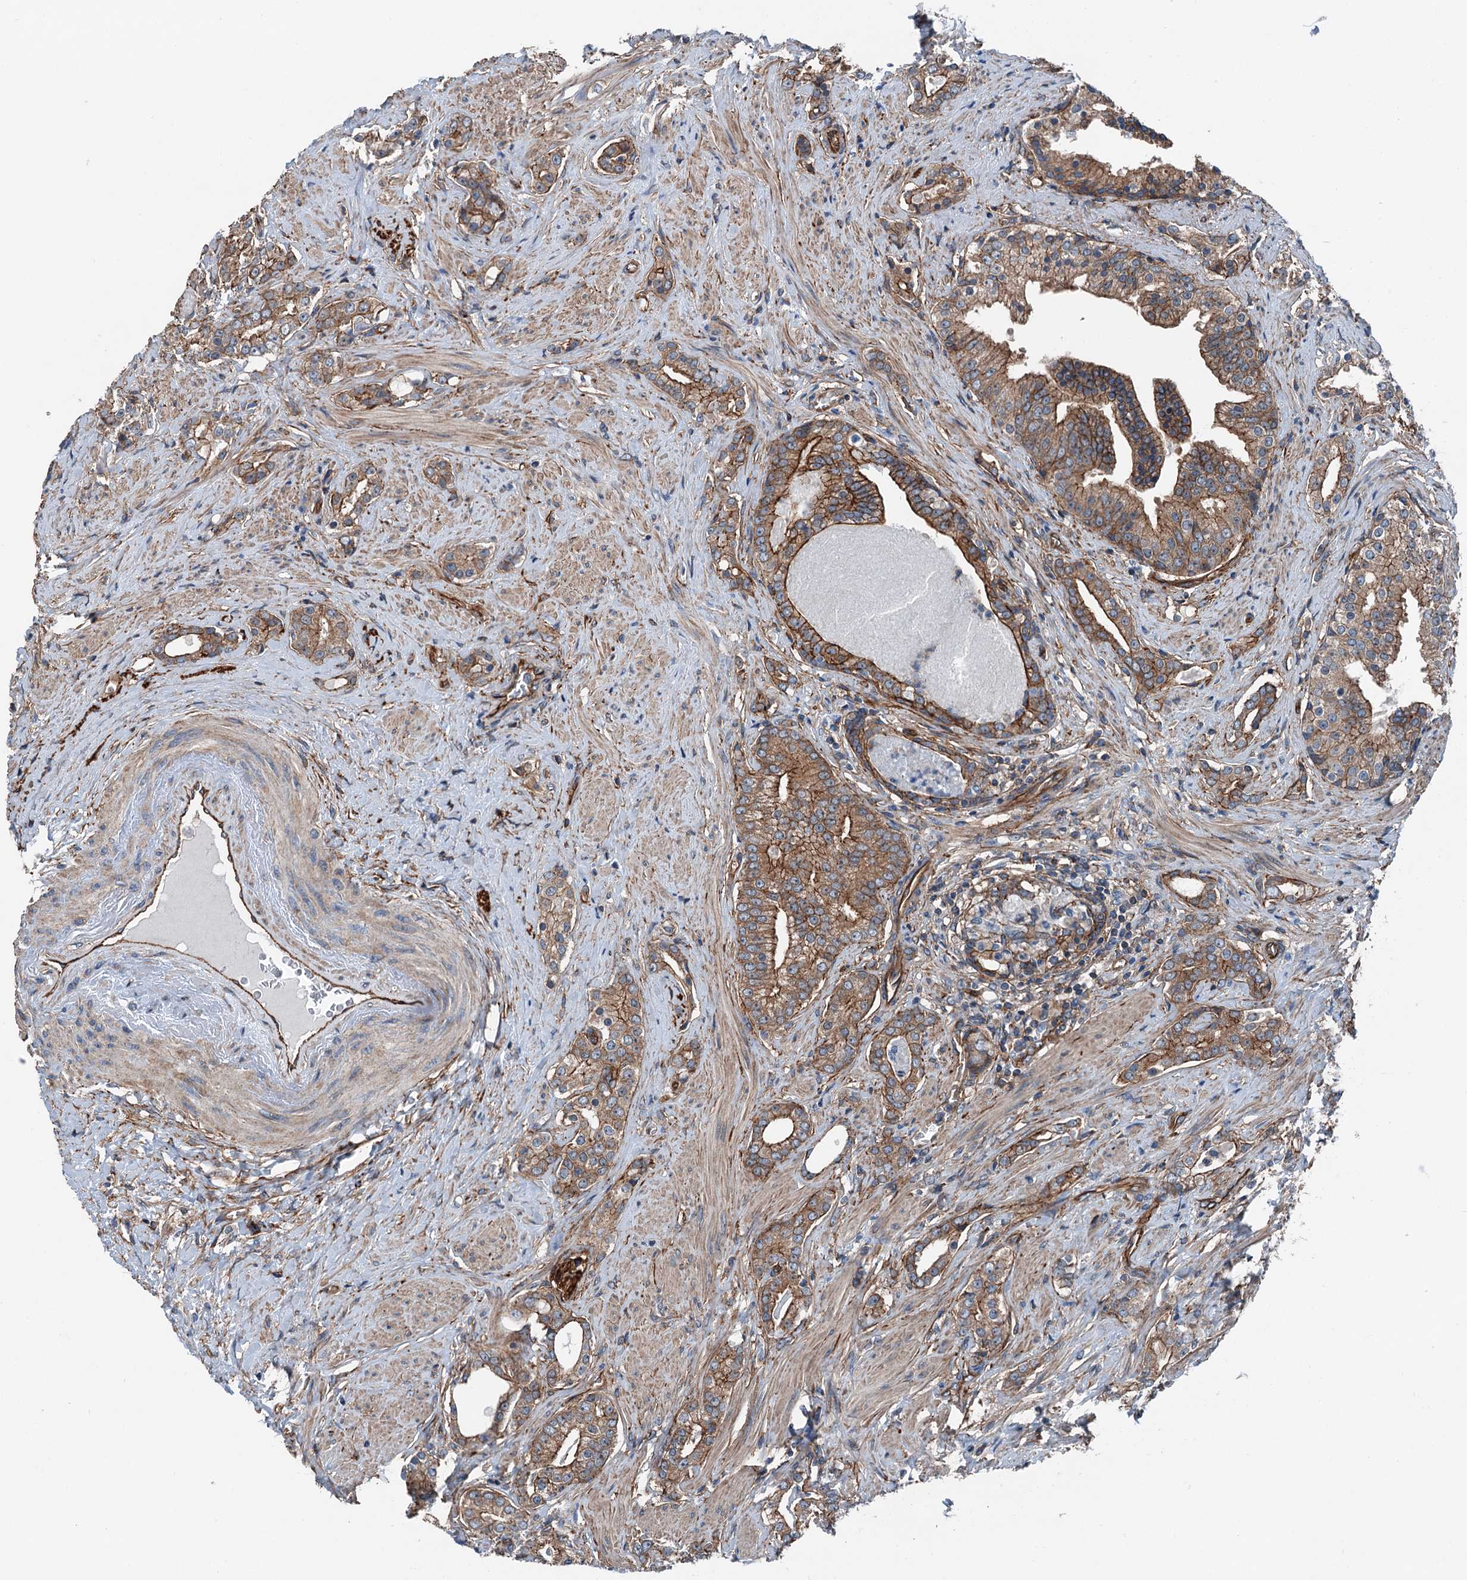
{"staining": {"intensity": "moderate", "quantity": ">75%", "location": "cytoplasmic/membranous"}, "tissue": "prostate cancer", "cell_type": "Tumor cells", "image_type": "cancer", "snomed": [{"axis": "morphology", "description": "Adenocarcinoma, High grade"}, {"axis": "topography", "description": "Prostate"}], "caption": "Human prostate cancer (high-grade adenocarcinoma) stained for a protein (brown) reveals moderate cytoplasmic/membranous positive staining in approximately >75% of tumor cells.", "gene": "NMRAL1", "patient": {"sex": "male", "age": 58}}